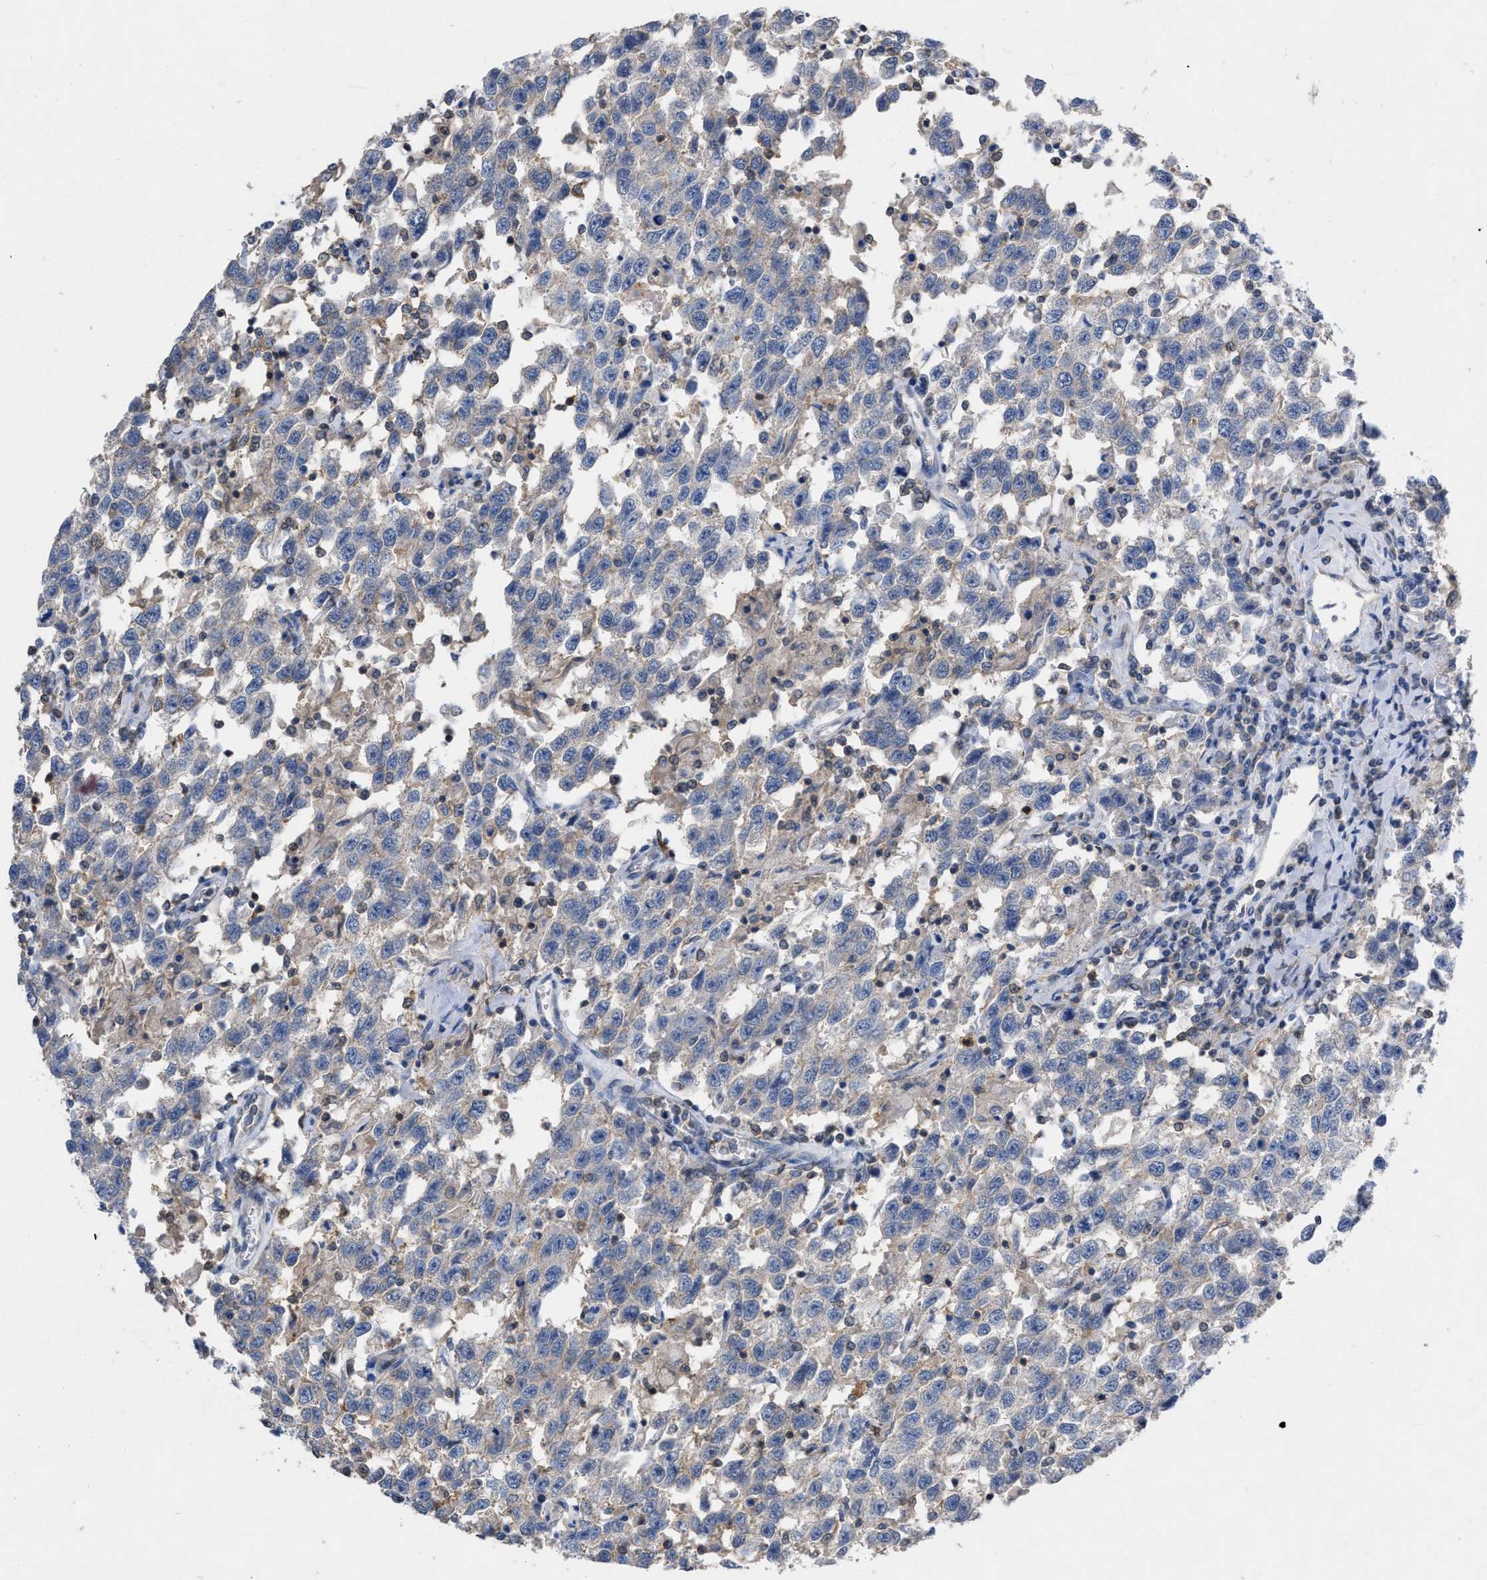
{"staining": {"intensity": "negative", "quantity": "none", "location": "none"}, "tissue": "testis cancer", "cell_type": "Tumor cells", "image_type": "cancer", "snomed": [{"axis": "morphology", "description": "Seminoma, NOS"}, {"axis": "topography", "description": "Testis"}], "caption": "This is an immunohistochemistry (IHC) image of testis cancer. There is no expression in tumor cells.", "gene": "TMEM131", "patient": {"sex": "male", "age": 41}}